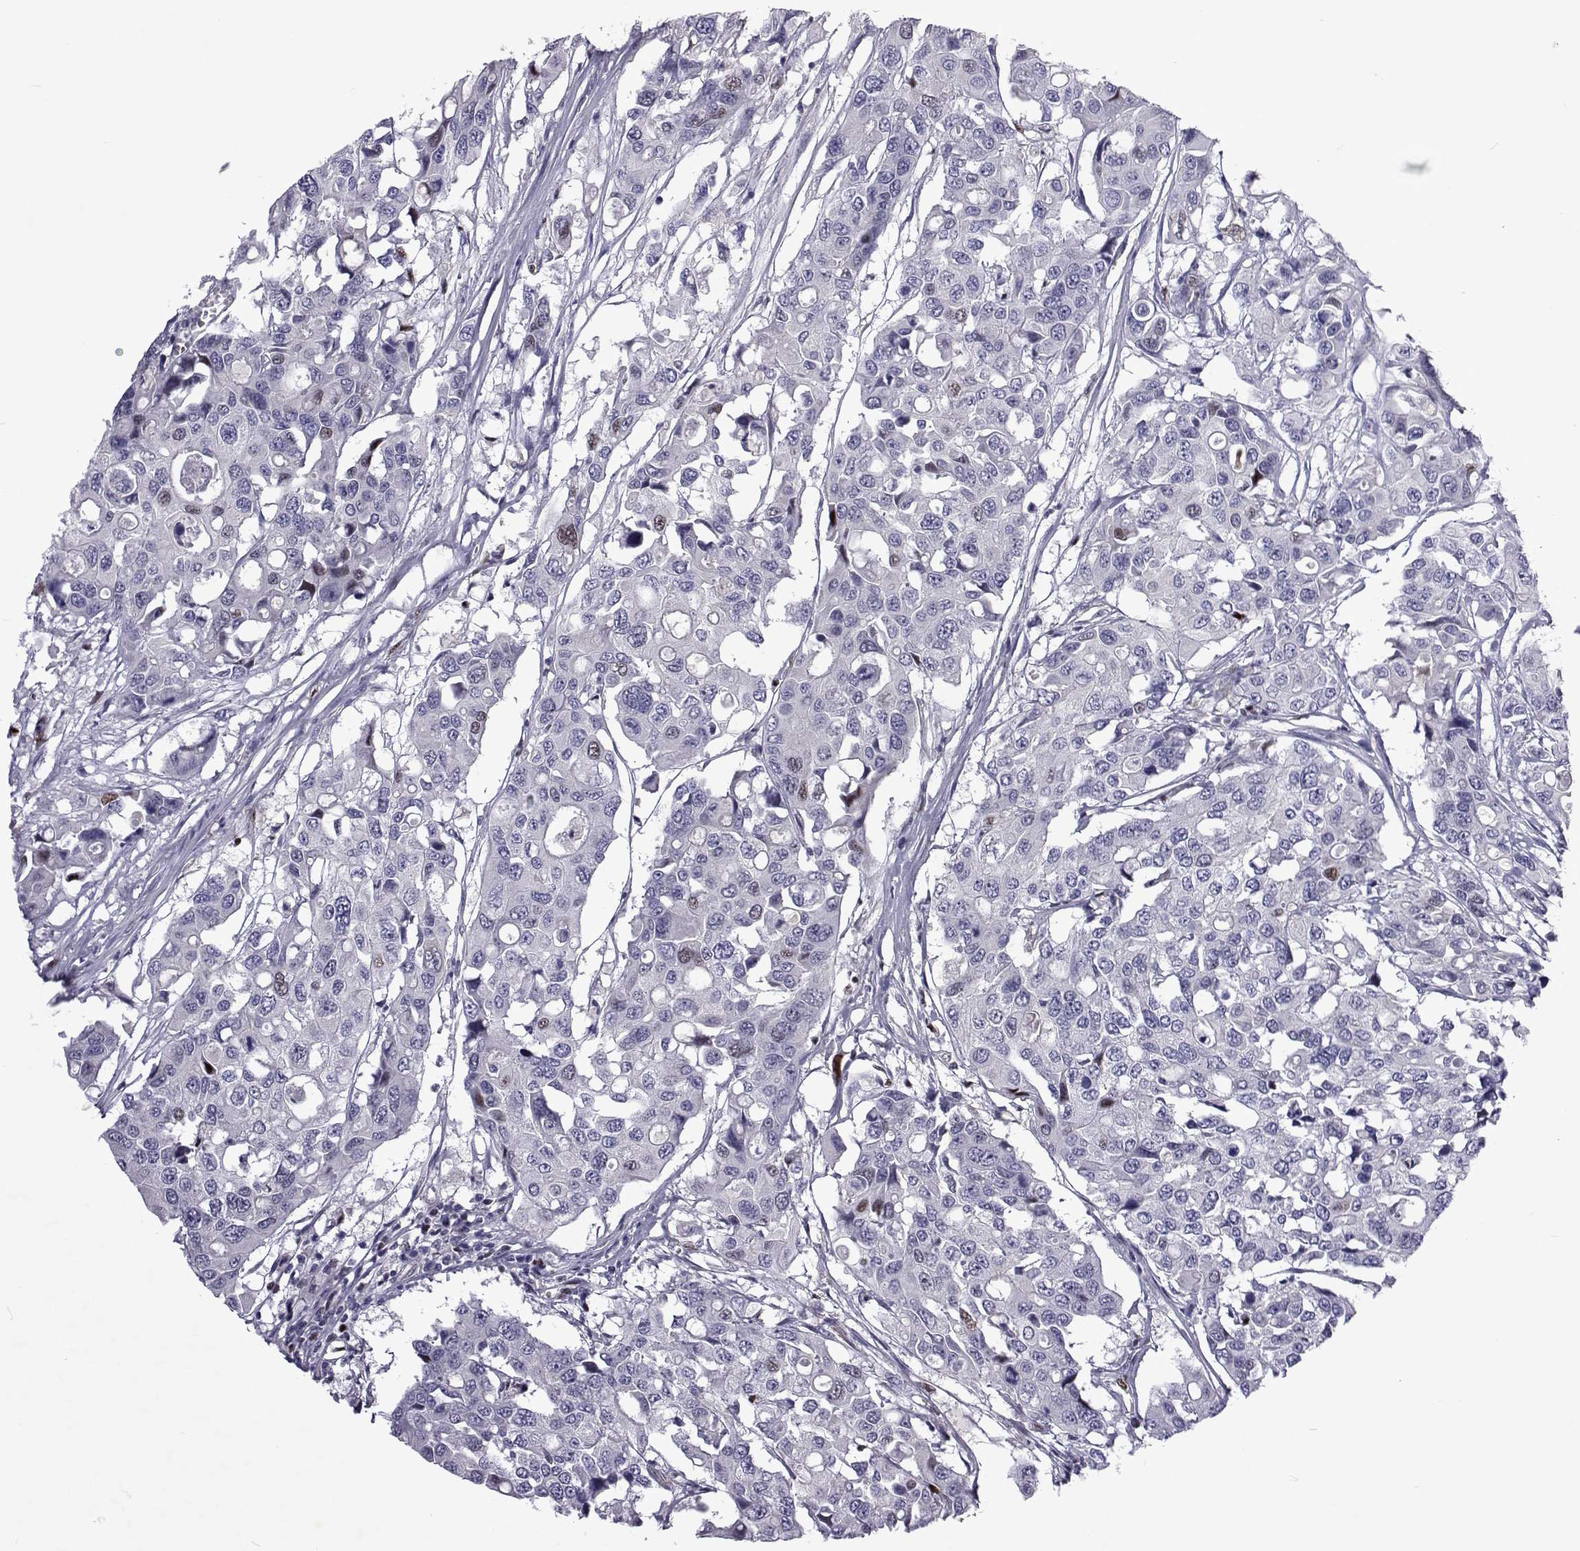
{"staining": {"intensity": "negative", "quantity": "none", "location": "none"}, "tissue": "colorectal cancer", "cell_type": "Tumor cells", "image_type": "cancer", "snomed": [{"axis": "morphology", "description": "Adenocarcinoma, NOS"}, {"axis": "topography", "description": "Colon"}], "caption": "Immunohistochemical staining of adenocarcinoma (colorectal) displays no significant staining in tumor cells.", "gene": "TCF15", "patient": {"sex": "male", "age": 77}}